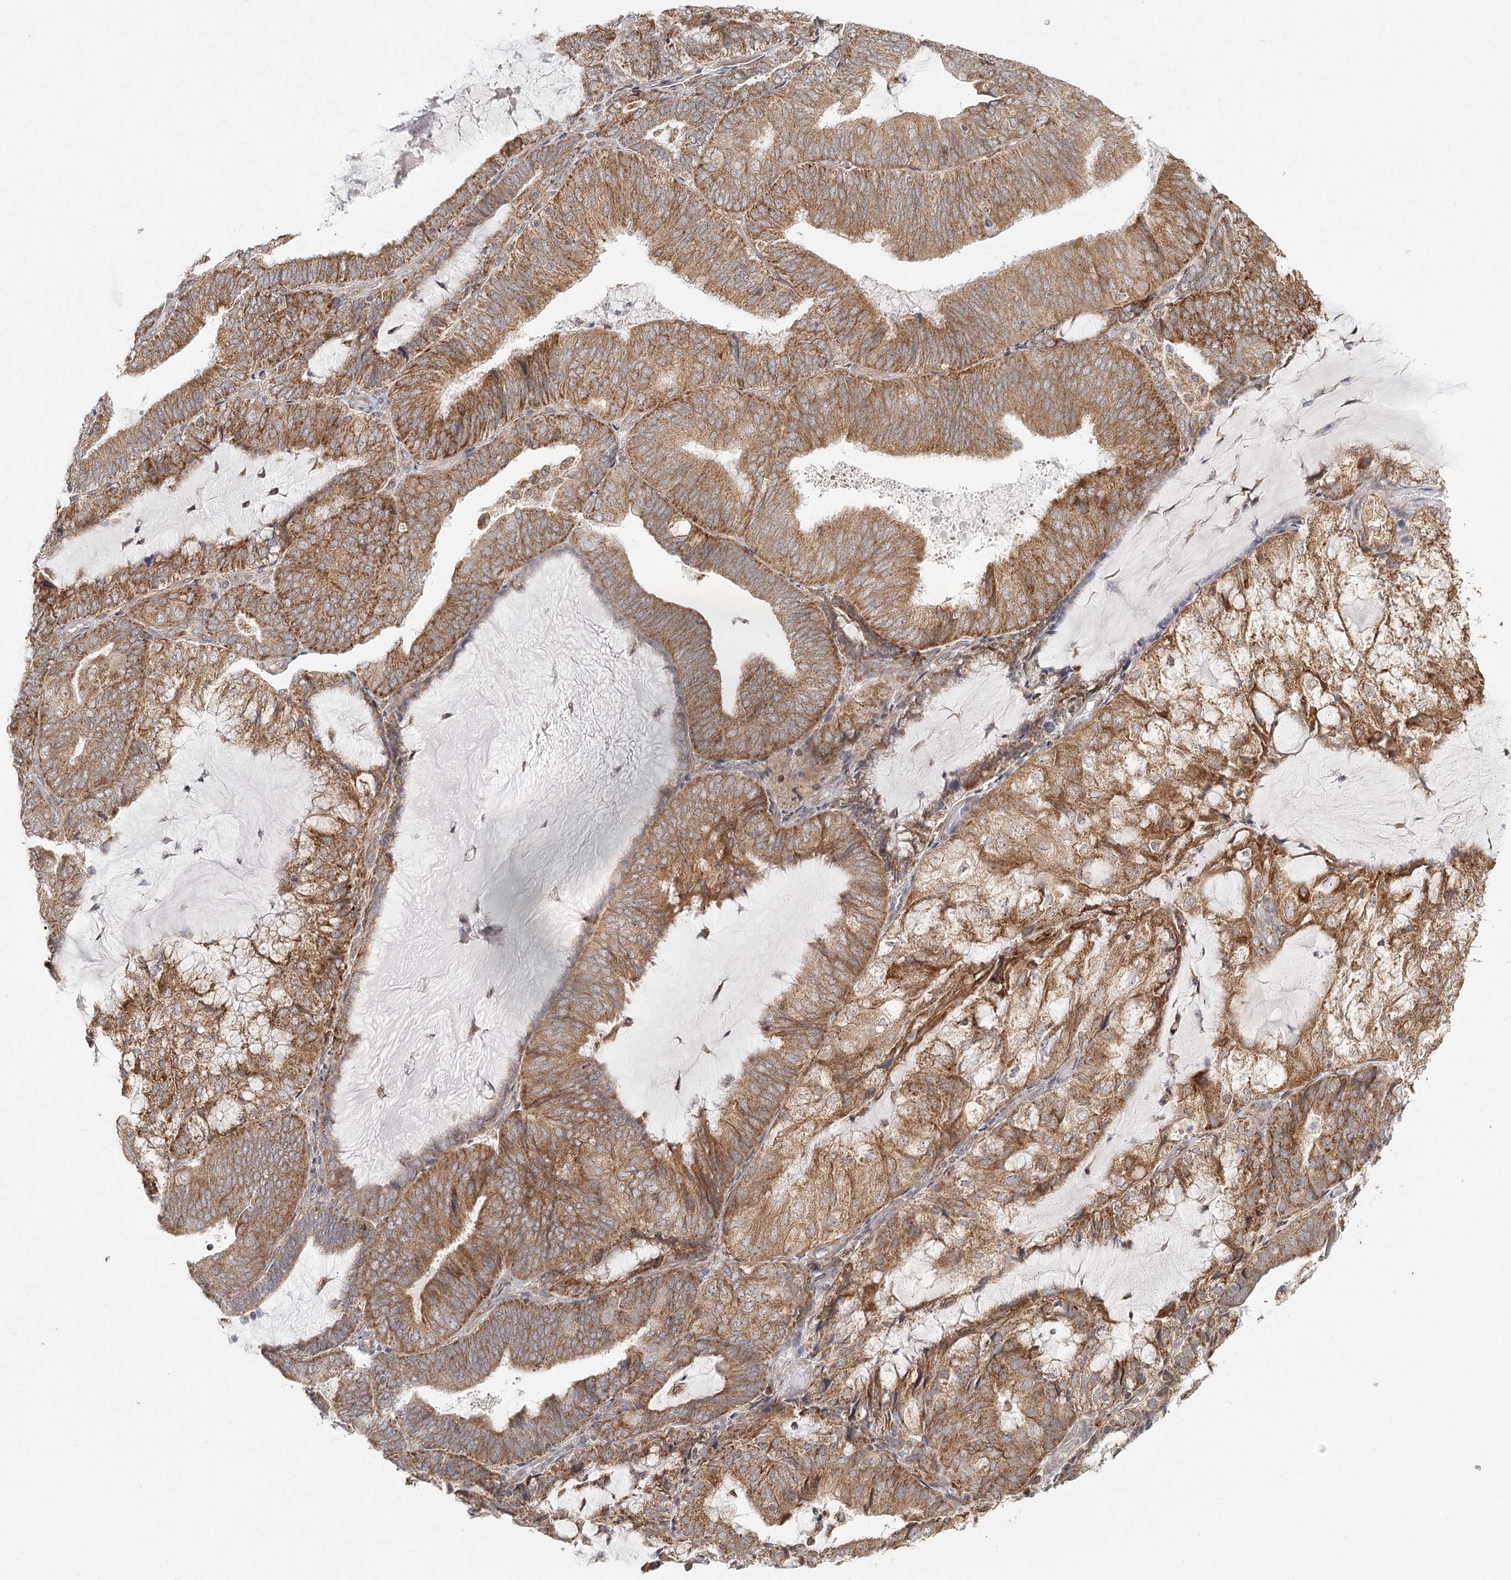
{"staining": {"intensity": "moderate", "quantity": ">75%", "location": "cytoplasmic/membranous"}, "tissue": "endometrial cancer", "cell_type": "Tumor cells", "image_type": "cancer", "snomed": [{"axis": "morphology", "description": "Adenocarcinoma, NOS"}, {"axis": "topography", "description": "Endometrium"}], "caption": "A brown stain highlights moderate cytoplasmic/membranous staining of a protein in human endometrial cancer tumor cells. Immunohistochemistry (ihc) stains the protein in brown and the nuclei are stained blue.", "gene": "LACTB", "patient": {"sex": "female", "age": 81}}